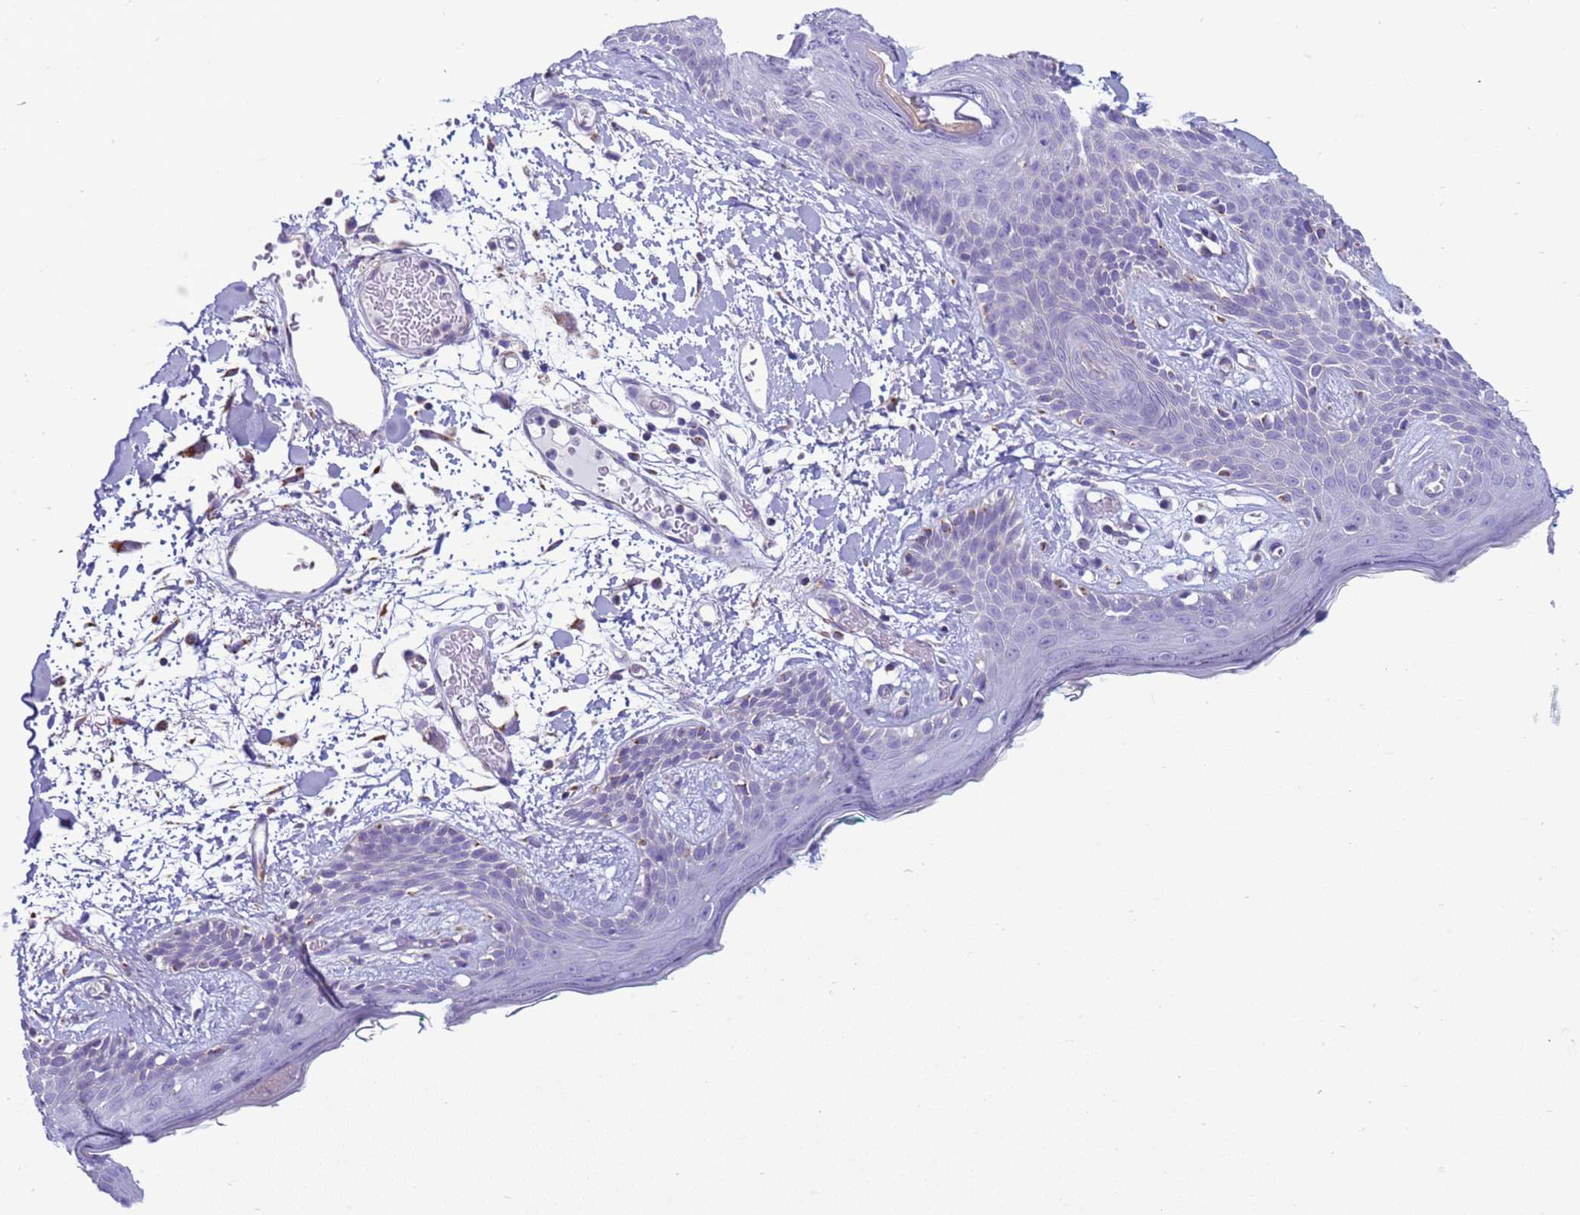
{"staining": {"intensity": "negative", "quantity": "none", "location": "none"}, "tissue": "skin", "cell_type": "Fibroblasts", "image_type": "normal", "snomed": [{"axis": "morphology", "description": "Normal tissue, NOS"}, {"axis": "topography", "description": "Skin"}], "caption": "Immunohistochemistry of normal skin displays no expression in fibroblasts.", "gene": "HPCAL1", "patient": {"sex": "male", "age": 79}}